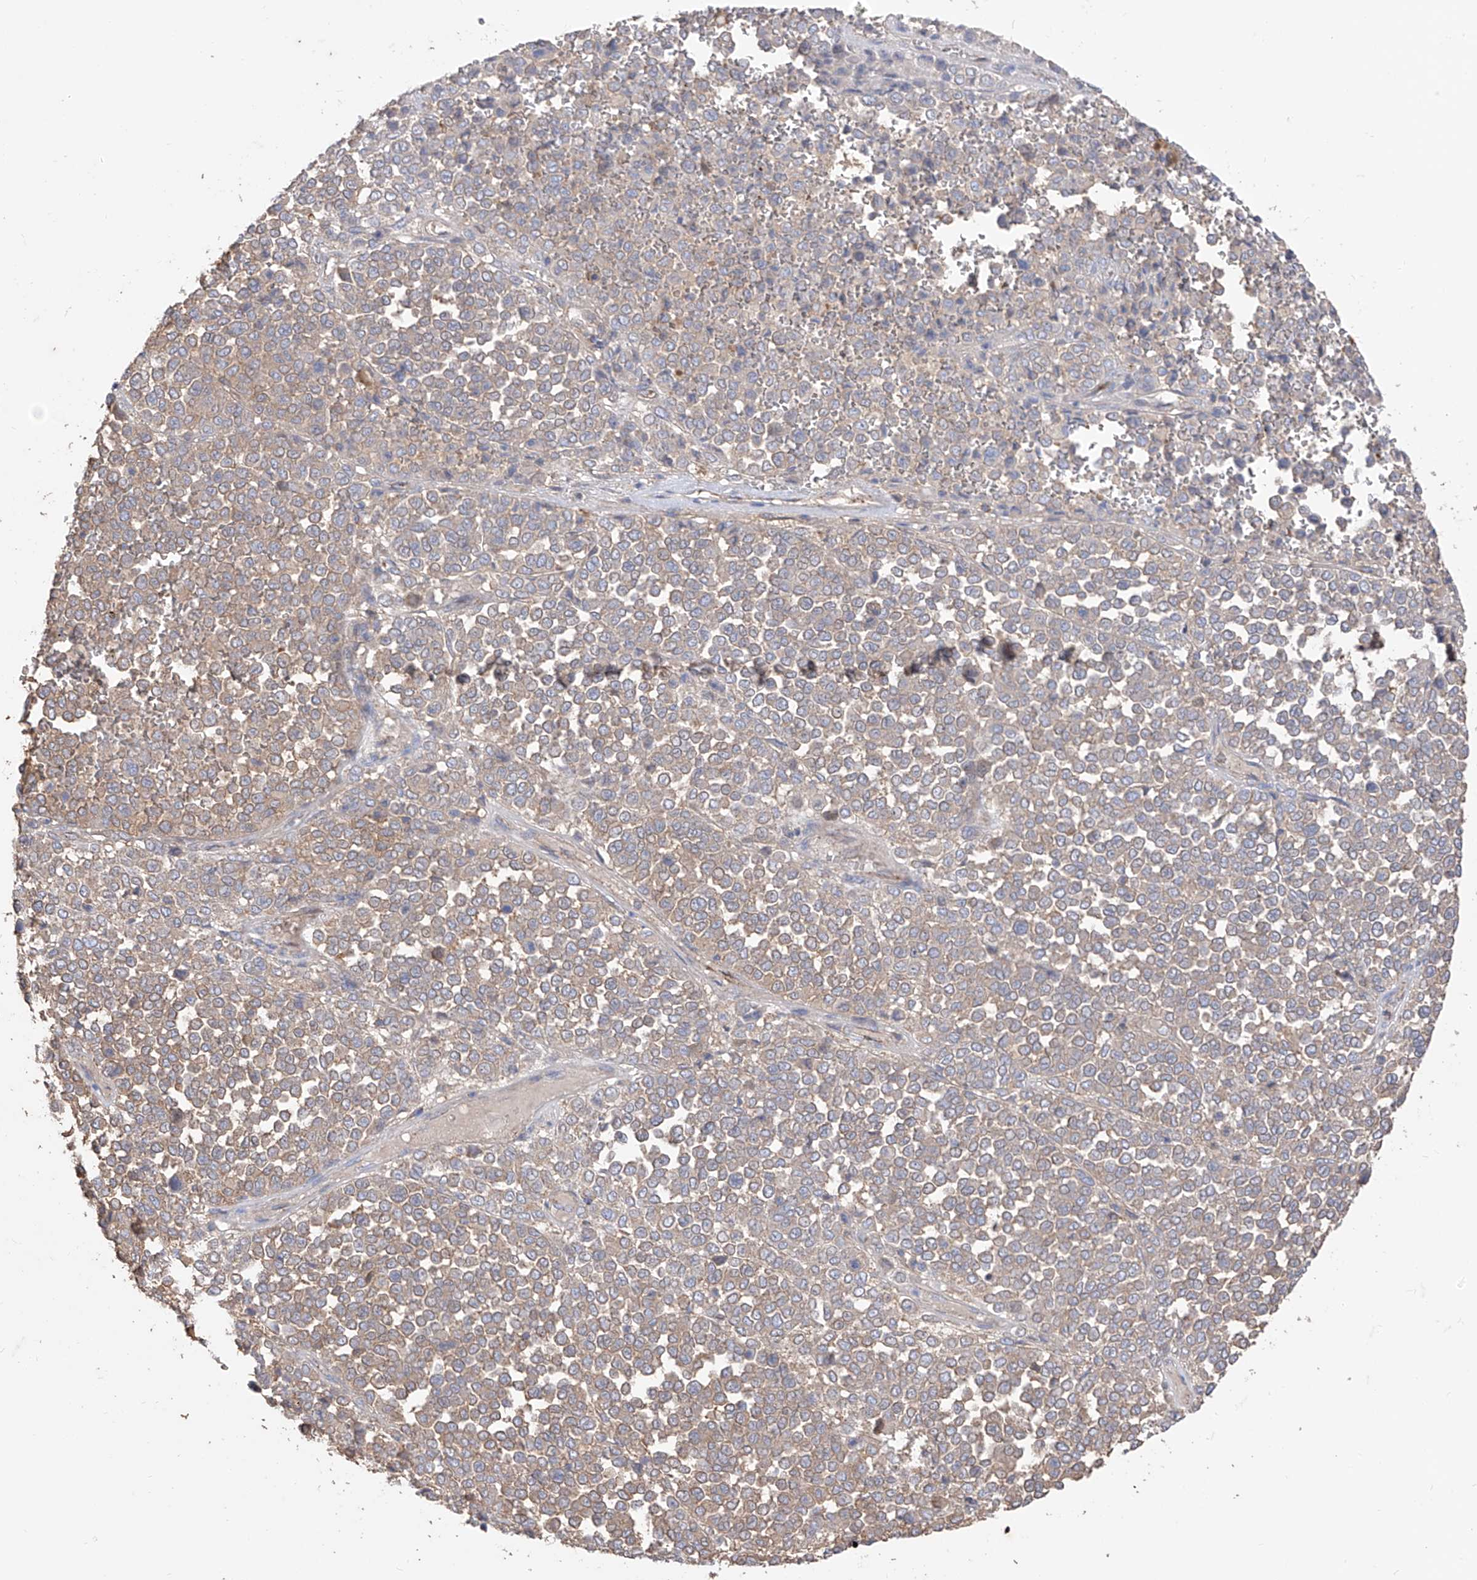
{"staining": {"intensity": "weak", "quantity": ">75%", "location": "cytoplasmic/membranous"}, "tissue": "melanoma", "cell_type": "Tumor cells", "image_type": "cancer", "snomed": [{"axis": "morphology", "description": "Malignant melanoma, Metastatic site"}, {"axis": "topography", "description": "Pancreas"}], "caption": "The photomicrograph reveals staining of malignant melanoma (metastatic site), revealing weak cytoplasmic/membranous protein positivity (brown color) within tumor cells.", "gene": "C1orf74", "patient": {"sex": "female", "age": 30}}